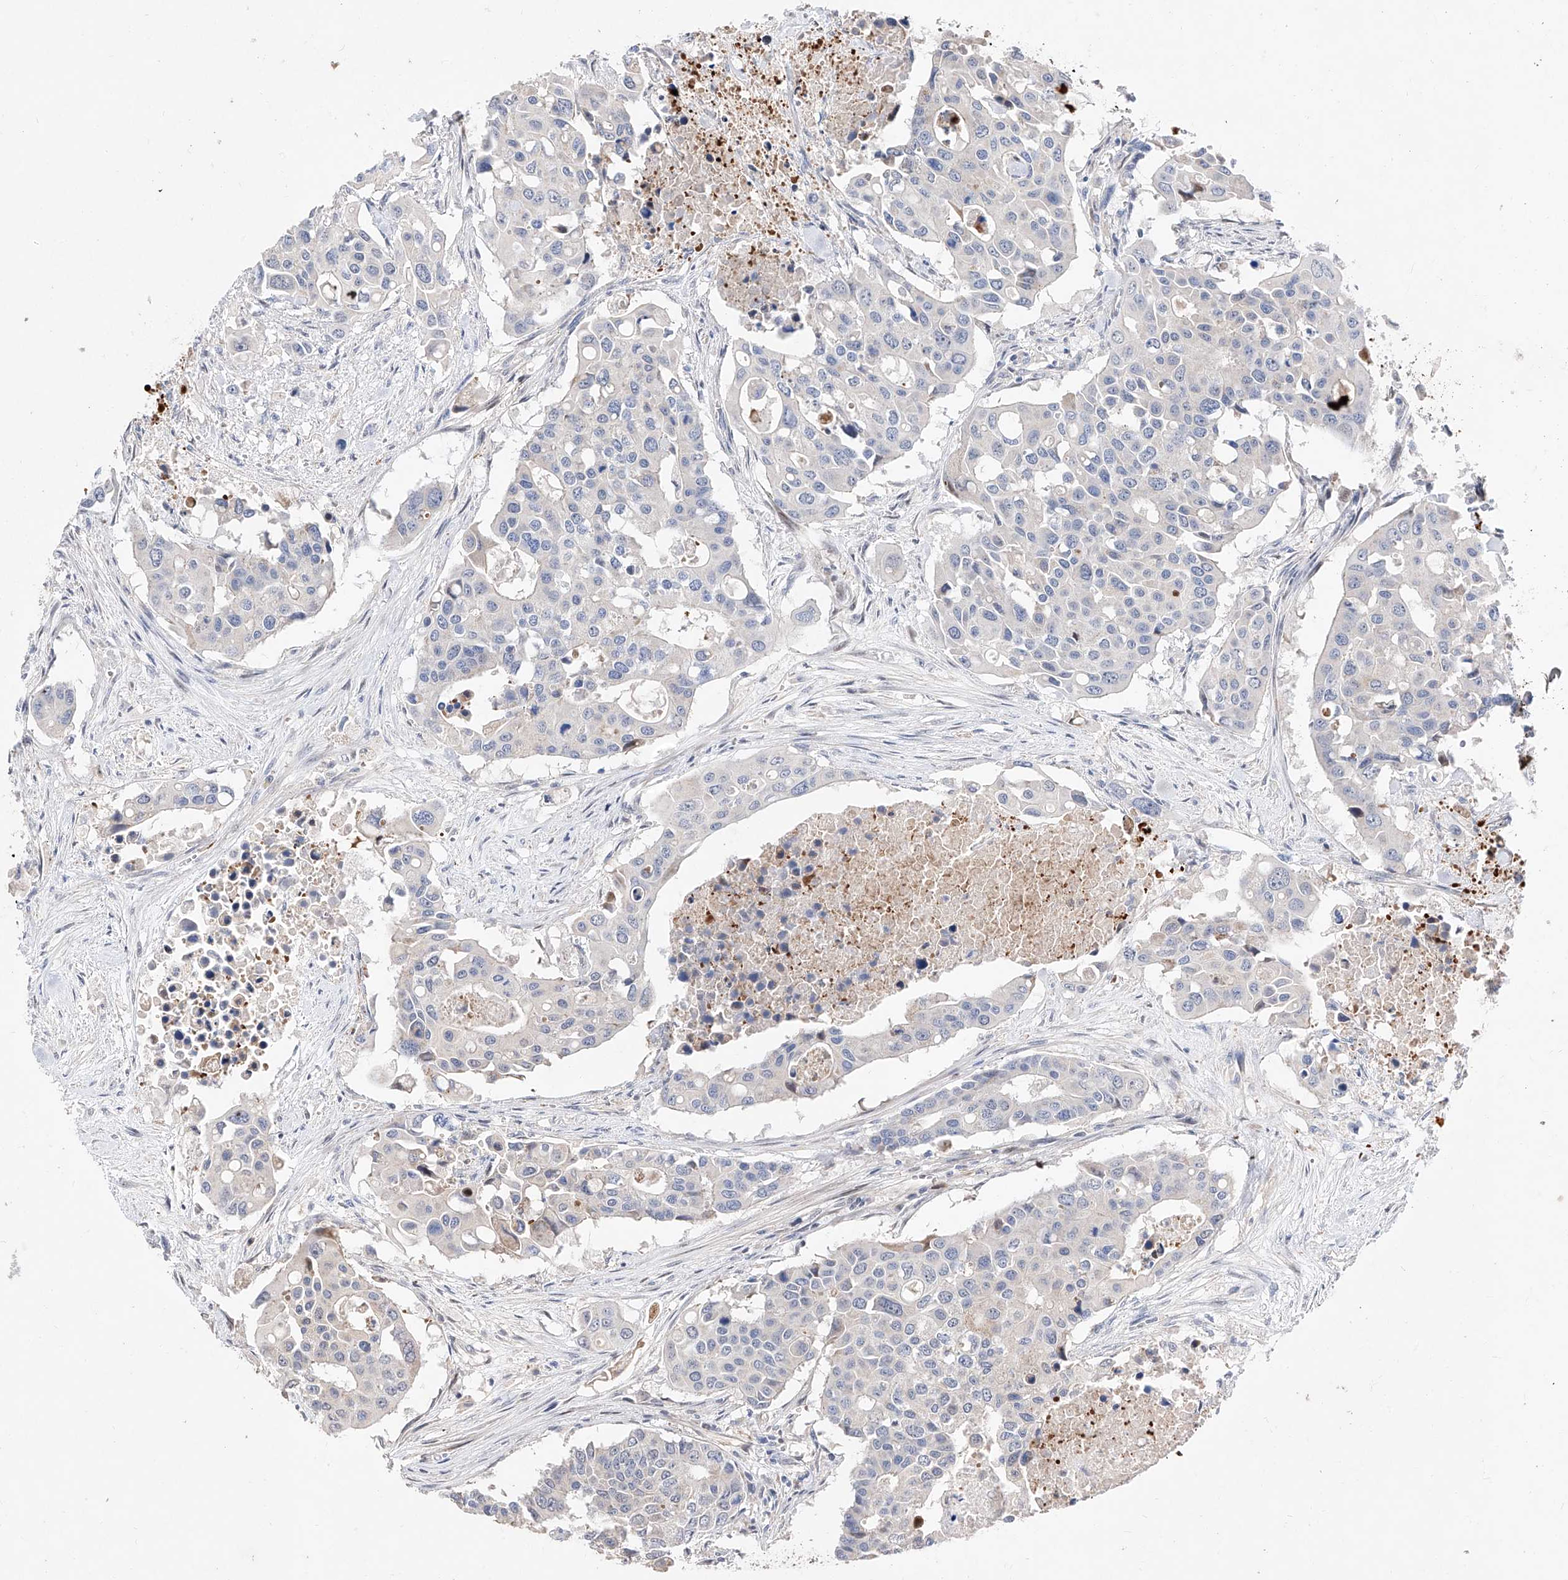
{"staining": {"intensity": "negative", "quantity": "none", "location": "none"}, "tissue": "colorectal cancer", "cell_type": "Tumor cells", "image_type": "cancer", "snomed": [{"axis": "morphology", "description": "Adenocarcinoma, NOS"}, {"axis": "topography", "description": "Colon"}], "caption": "Colorectal cancer (adenocarcinoma) was stained to show a protein in brown. There is no significant staining in tumor cells.", "gene": "FUCA2", "patient": {"sex": "male", "age": 77}}